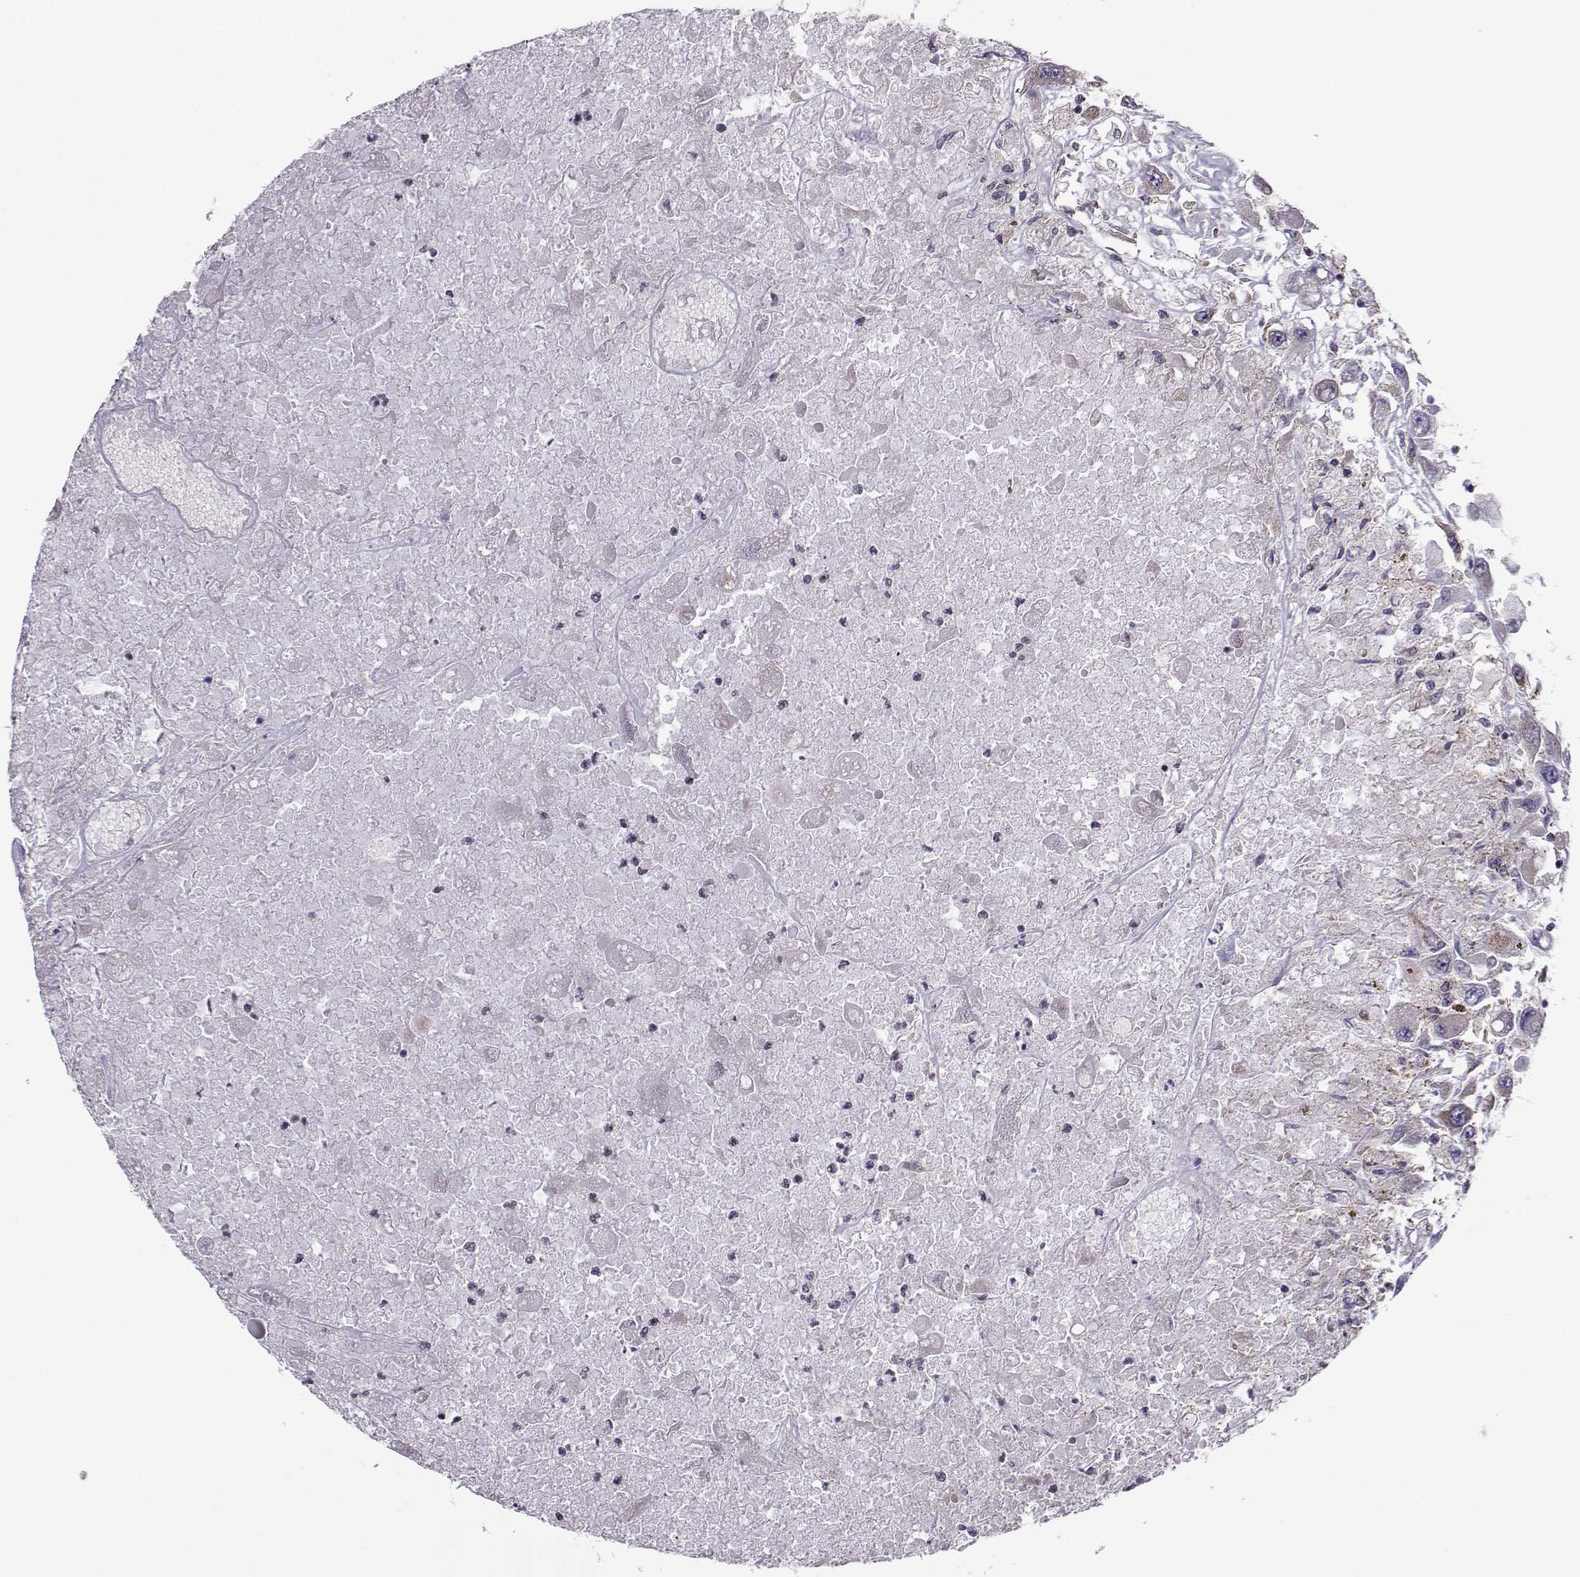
{"staining": {"intensity": "moderate", "quantity": "<25%", "location": "cytoplasmic/membranous"}, "tissue": "renal cancer", "cell_type": "Tumor cells", "image_type": "cancer", "snomed": [{"axis": "morphology", "description": "Adenocarcinoma, NOS"}, {"axis": "topography", "description": "Kidney"}], "caption": "This histopathology image demonstrates renal adenocarcinoma stained with immunohistochemistry to label a protein in brown. The cytoplasmic/membranous of tumor cells show moderate positivity for the protein. Nuclei are counter-stained blue.", "gene": "NECAB3", "patient": {"sex": "female", "age": 67}}